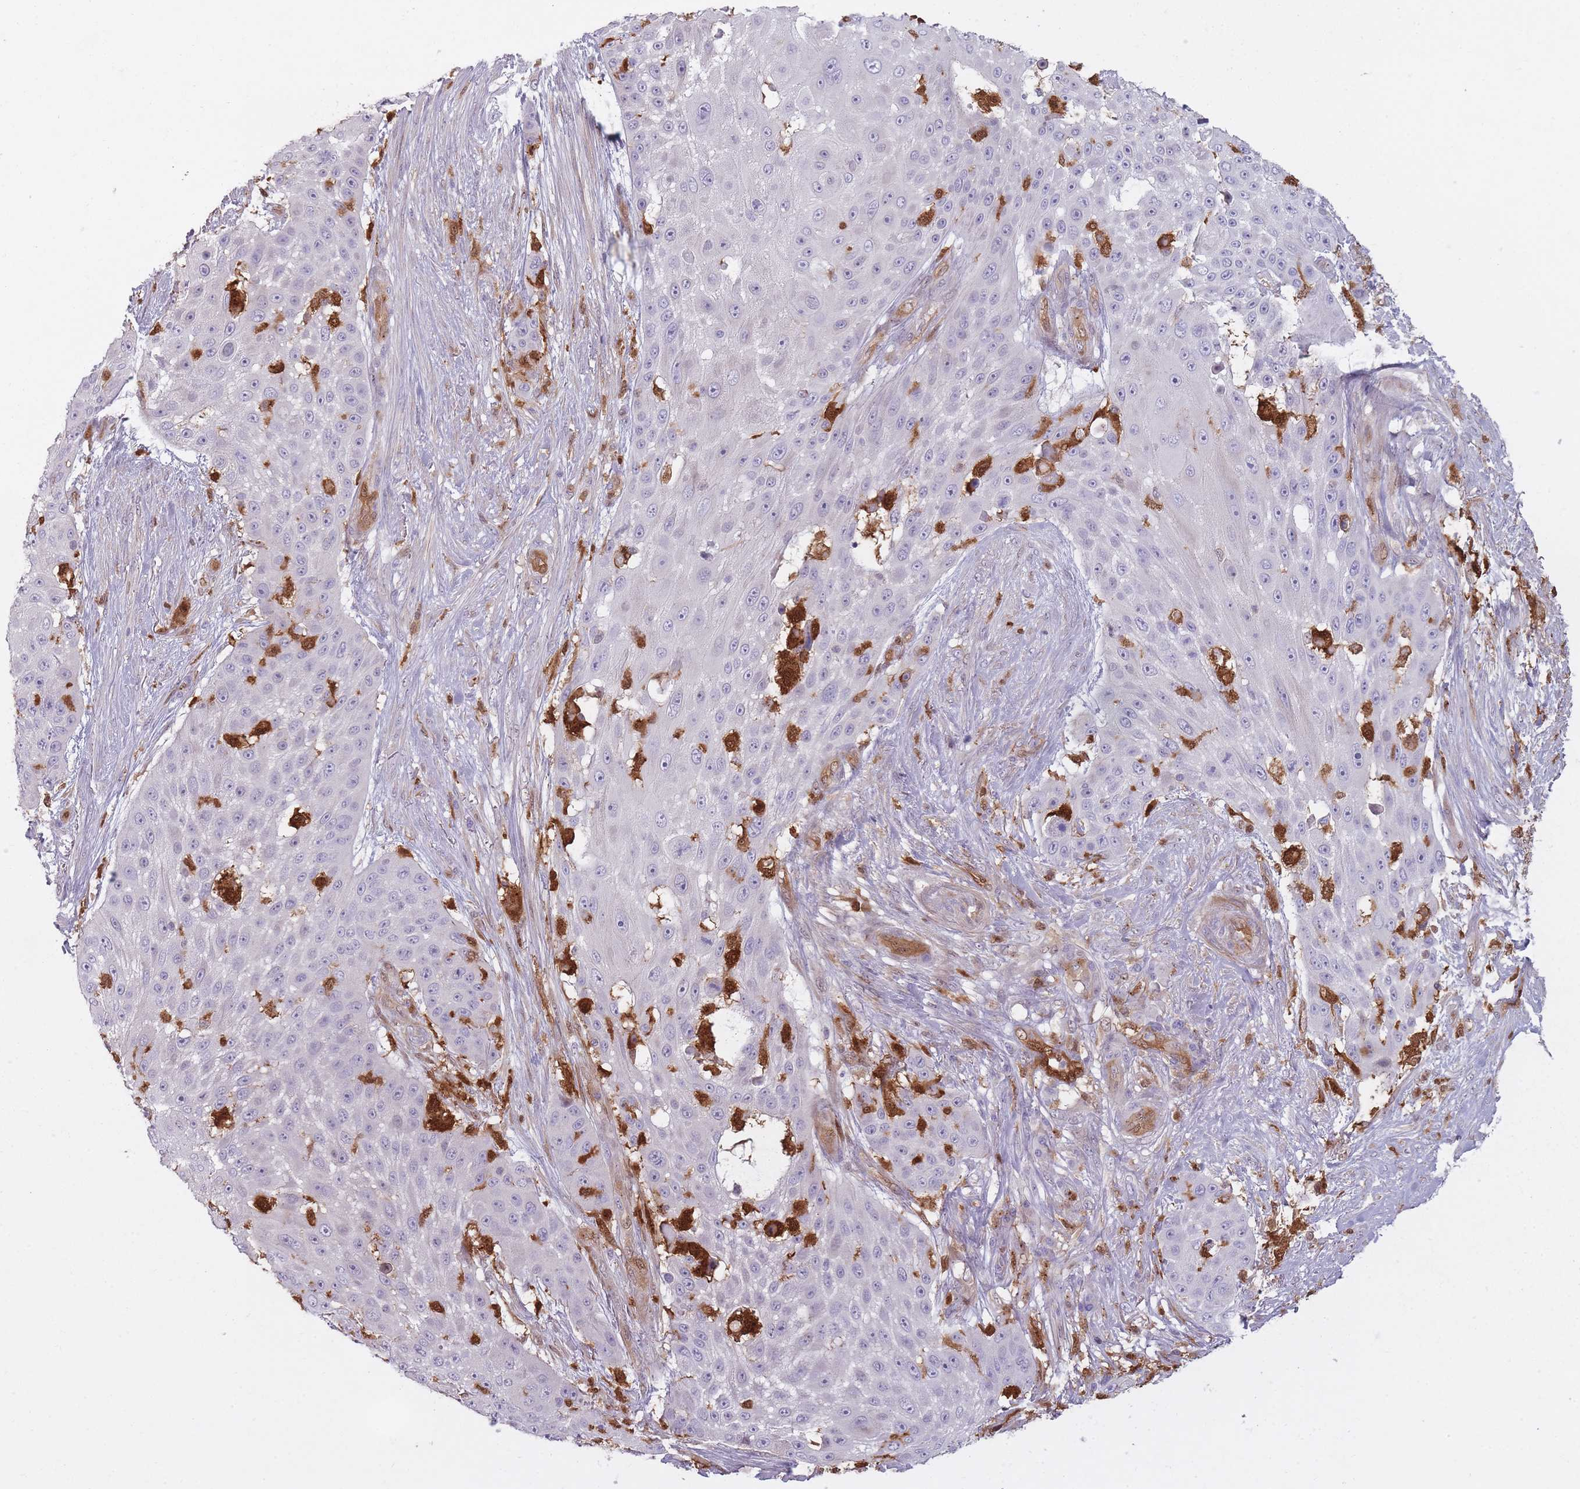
{"staining": {"intensity": "negative", "quantity": "none", "location": "none"}, "tissue": "skin cancer", "cell_type": "Tumor cells", "image_type": "cancer", "snomed": [{"axis": "morphology", "description": "Squamous cell carcinoma, NOS"}, {"axis": "topography", "description": "Skin"}], "caption": "Tumor cells are negative for protein expression in human skin squamous cell carcinoma.", "gene": "LGALS9", "patient": {"sex": "female", "age": 86}}